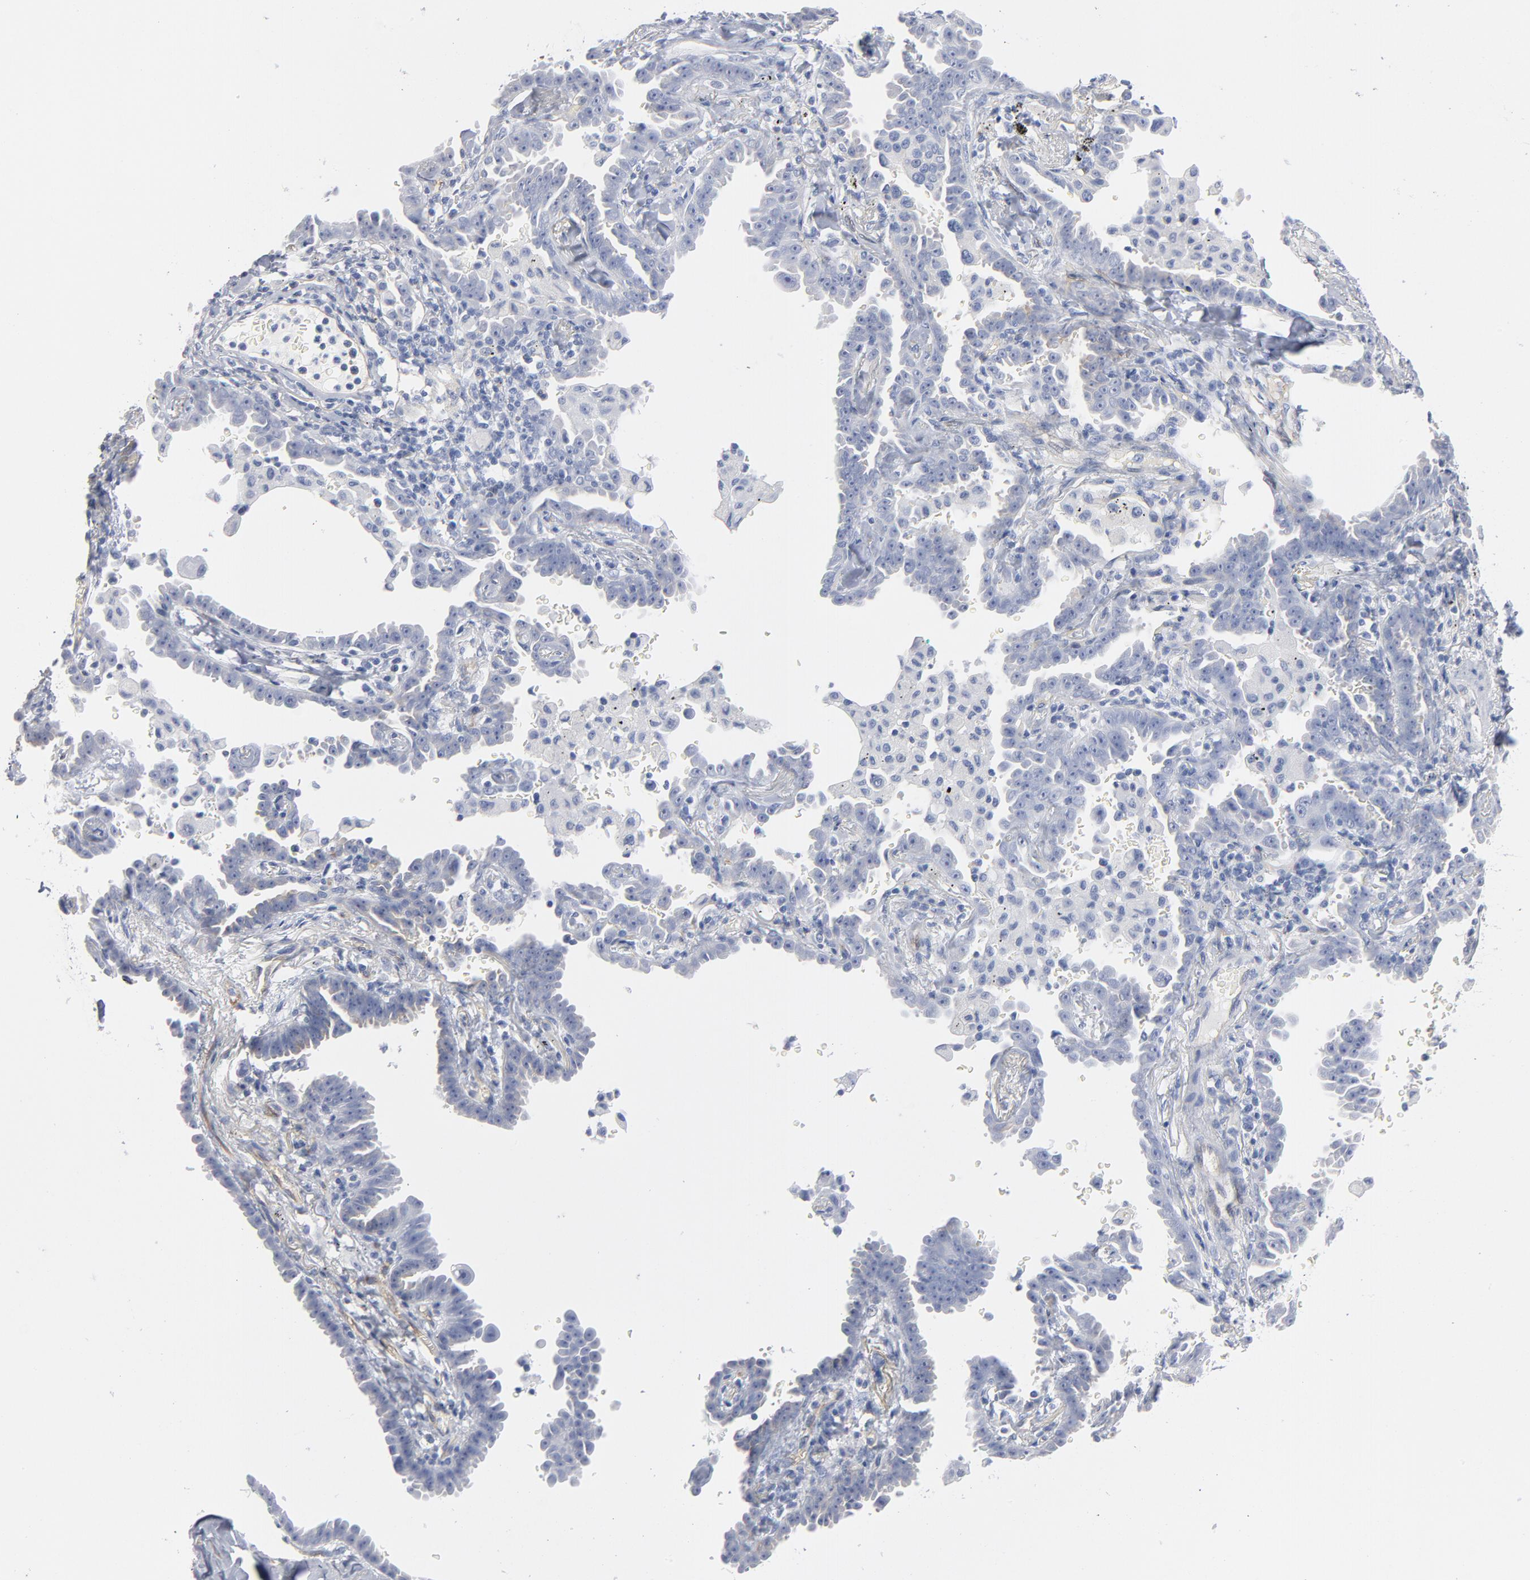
{"staining": {"intensity": "negative", "quantity": "none", "location": "none"}, "tissue": "lung cancer", "cell_type": "Tumor cells", "image_type": "cancer", "snomed": [{"axis": "morphology", "description": "Adenocarcinoma, NOS"}, {"axis": "topography", "description": "Lung"}], "caption": "A high-resolution micrograph shows immunohistochemistry staining of lung cancer (adenocarcinoma), which exhibits no significant positivity in tumor cells. (DAB (3,3'-diaminobenzidine) immunohistochemistry (IHC), high magnification).", "gene": "SHANK3", "patient": {"sex": "female", "age": 64}}